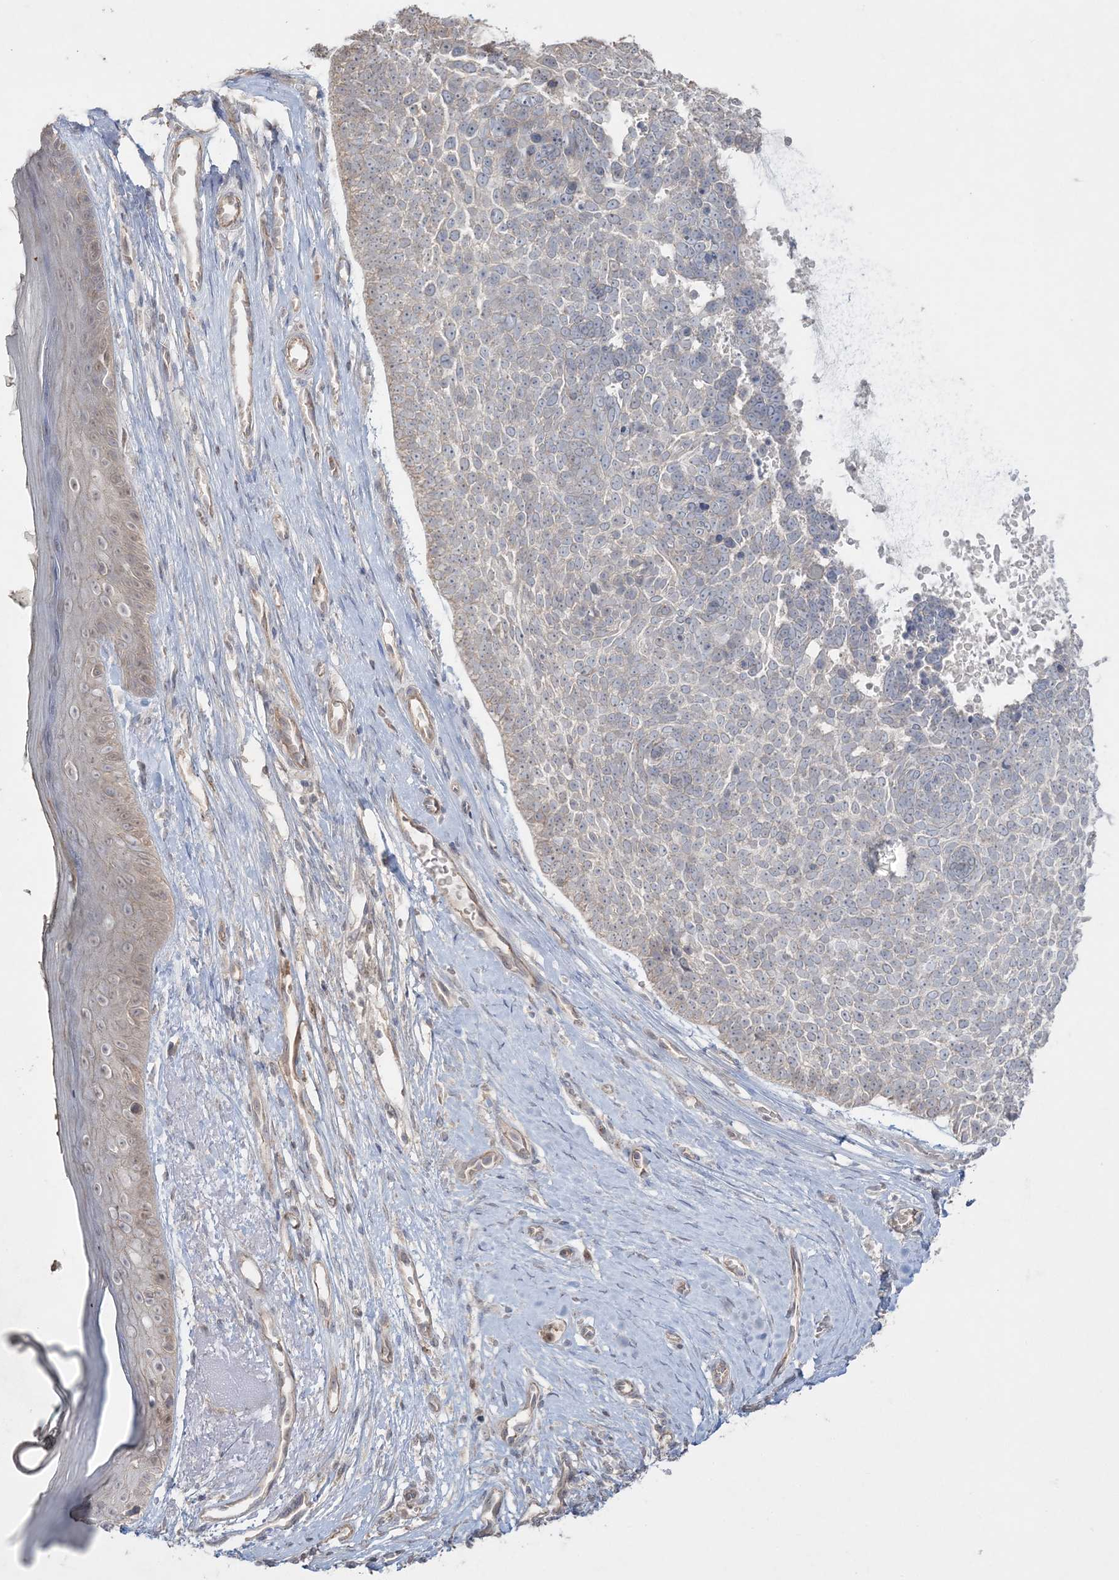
{"staining": {"intensity": "weak", "quantity": "<25%", "location": "cytoplasmic/membranous"}, "tissue": "skin cancer", "cell_type": "Tumor cells", "image_type": "cancer", "snomed": [{"axis": "morphology", "description": "Basal cell carcinoma"}, {"axis": "topography", "description": "Skin"}], "caption": "Protein analysis of skin cancer exhibits no significant staining in tumor cells.", "gene": "SH3BP4", "patient": {"sex": "female", "age": 81}}